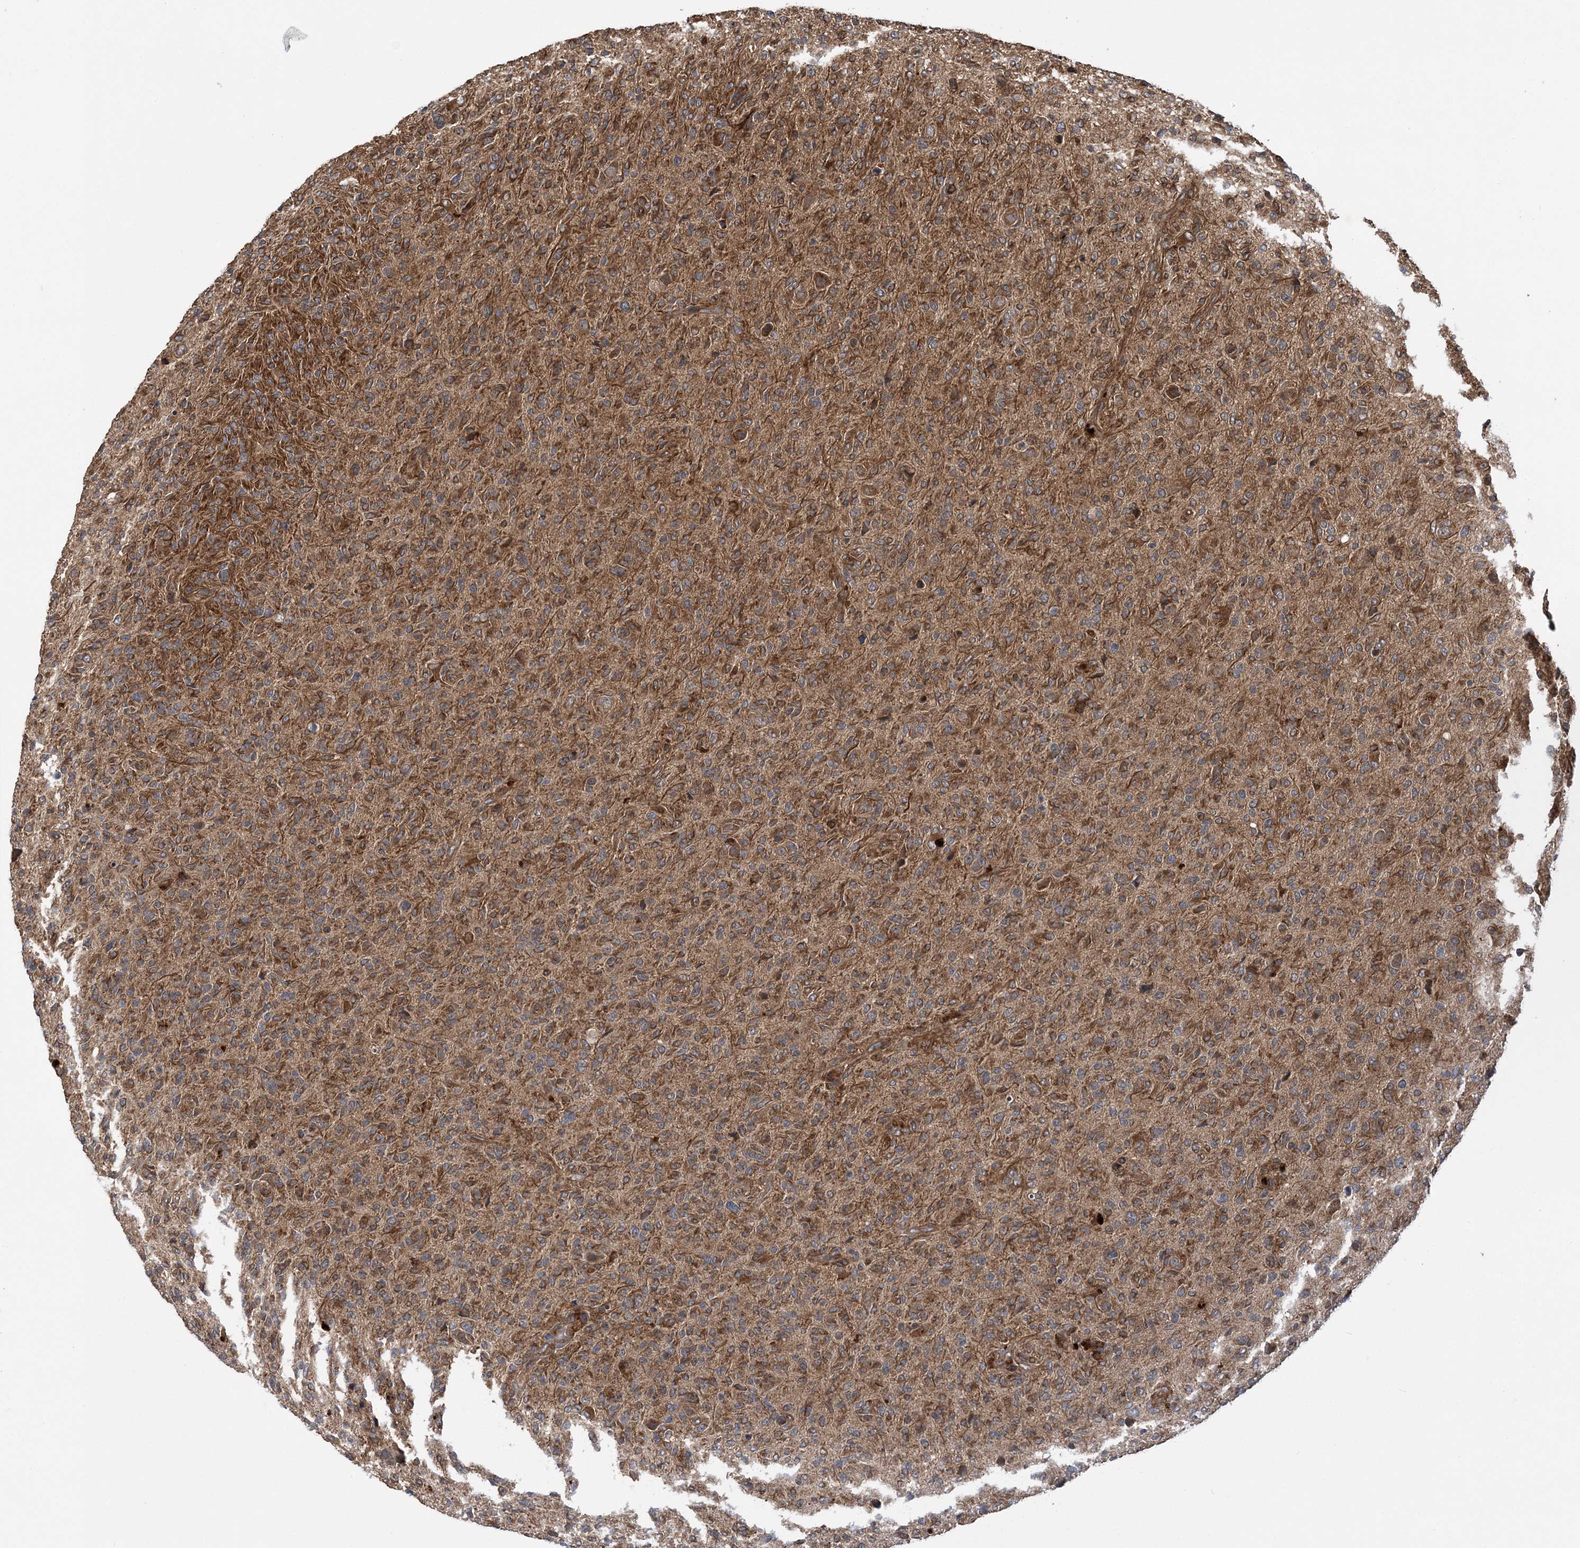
{"staining": {"intensity": "moderate", "quantity": ">75%", "location": "cytoplasmic/membranous"}, "tissue": "glioma", "cell_type": "Tumor cells", "image_type": "cancer", "snomed": [{"axis": "morphology", "description": "Glioma, malignant, High grade"}, {"axis": "topography", "description": "Brain"}], "caption": "Malignant glioma (high-grade) was stained to show a protein in brown. There is medium levels of moderate cytoplasmic/membranous expression in approximately >75% of tumor cells.", "gene": "ATG3", "patient": {"sex": "female", "age": 57}}